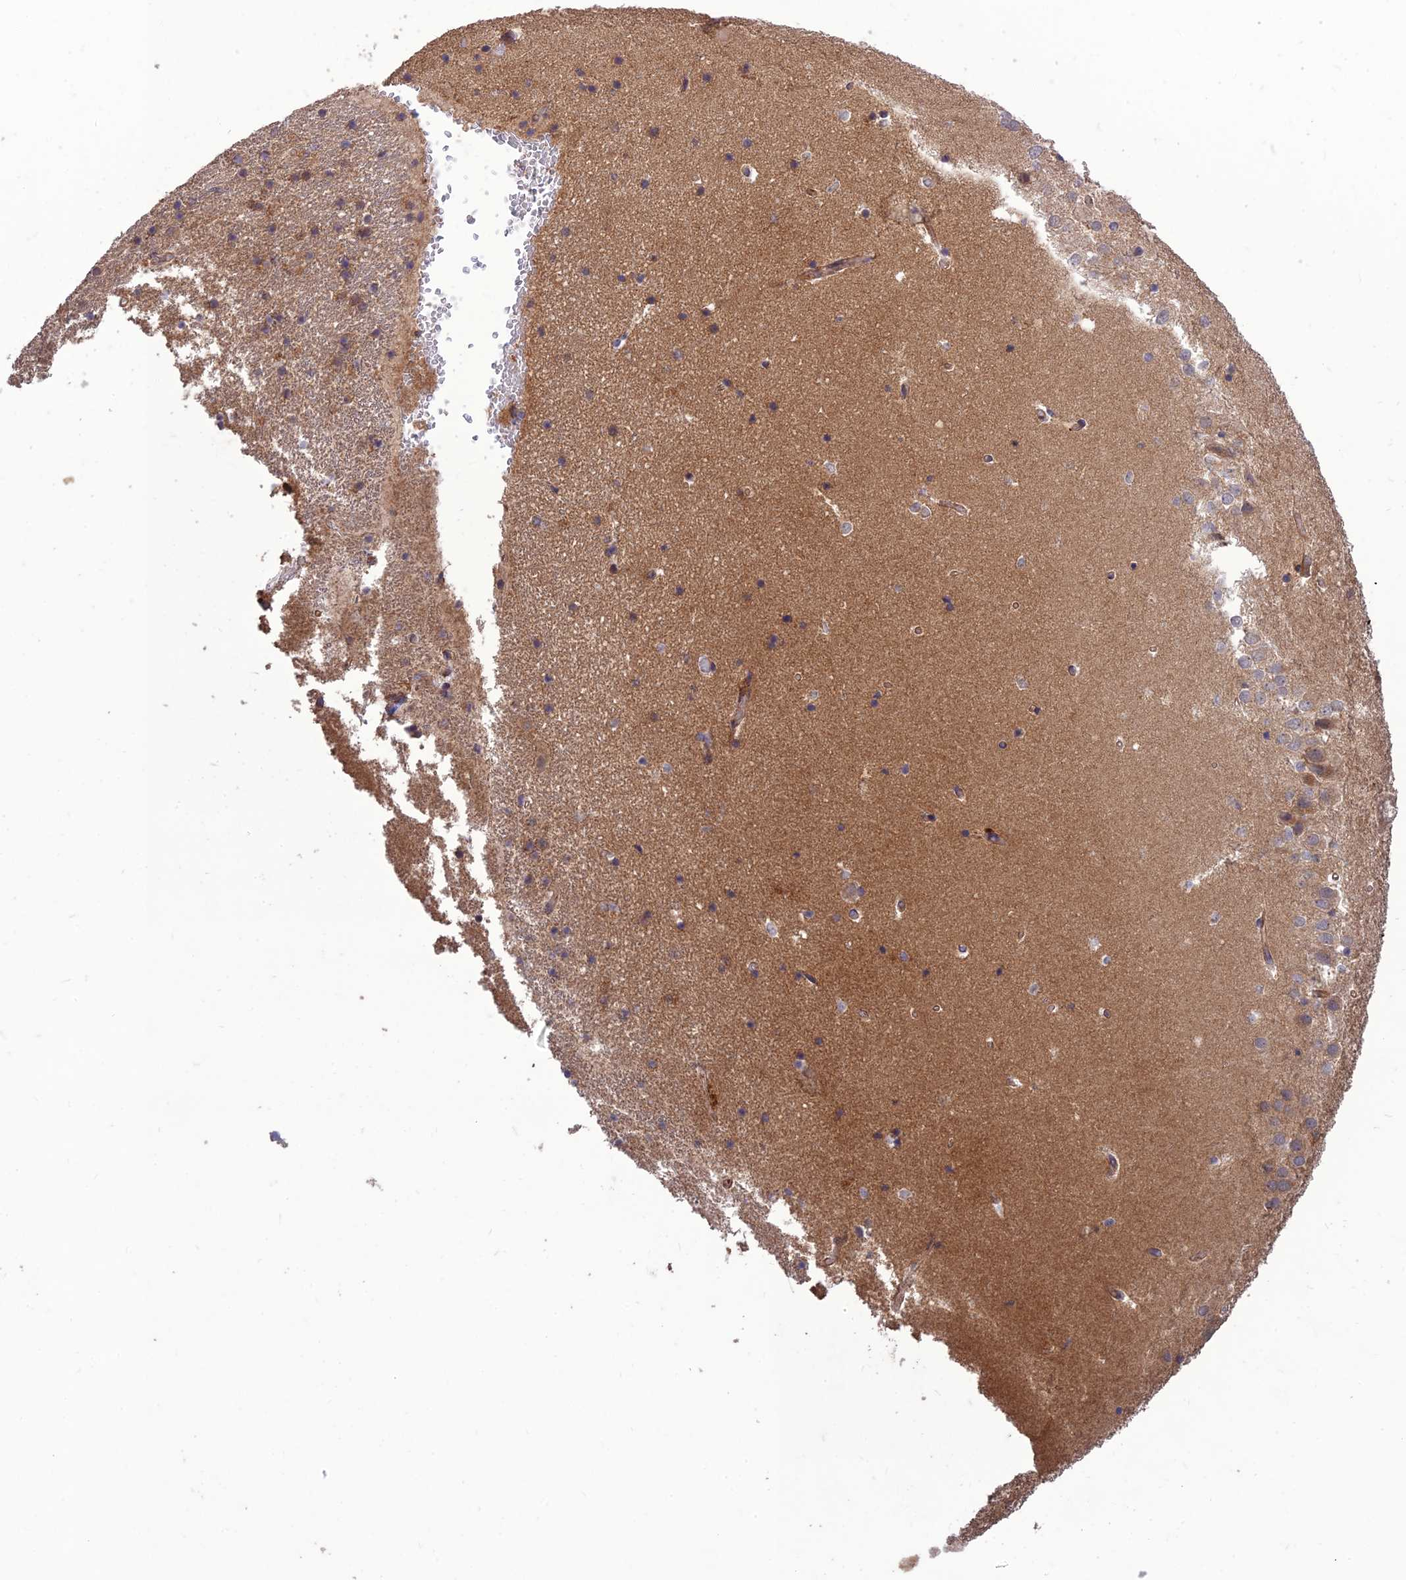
{"staining": {"intensity": "weak", "quantity": "<25%", "location": "cytoplasmic/membranous"}, "tissue": "hippocampus", "cell_type": "Glial cells", "image_type": "normal", "snomed": [{"axis": "morphology", "description": "Normal tissue, NOS"}, {"axis": "topography", "description": "Hippocampus"}], "caption": "This is a histopathology image of immunohistochemistry (IHC) staining of normal hippocampus, which shows no positivity in glial cells. (Brightfield microscopy of DAB immunohistochemistry at high magnification).", "gene": "TMEM131L", "patient": {"sex": "female", "age": 52}}